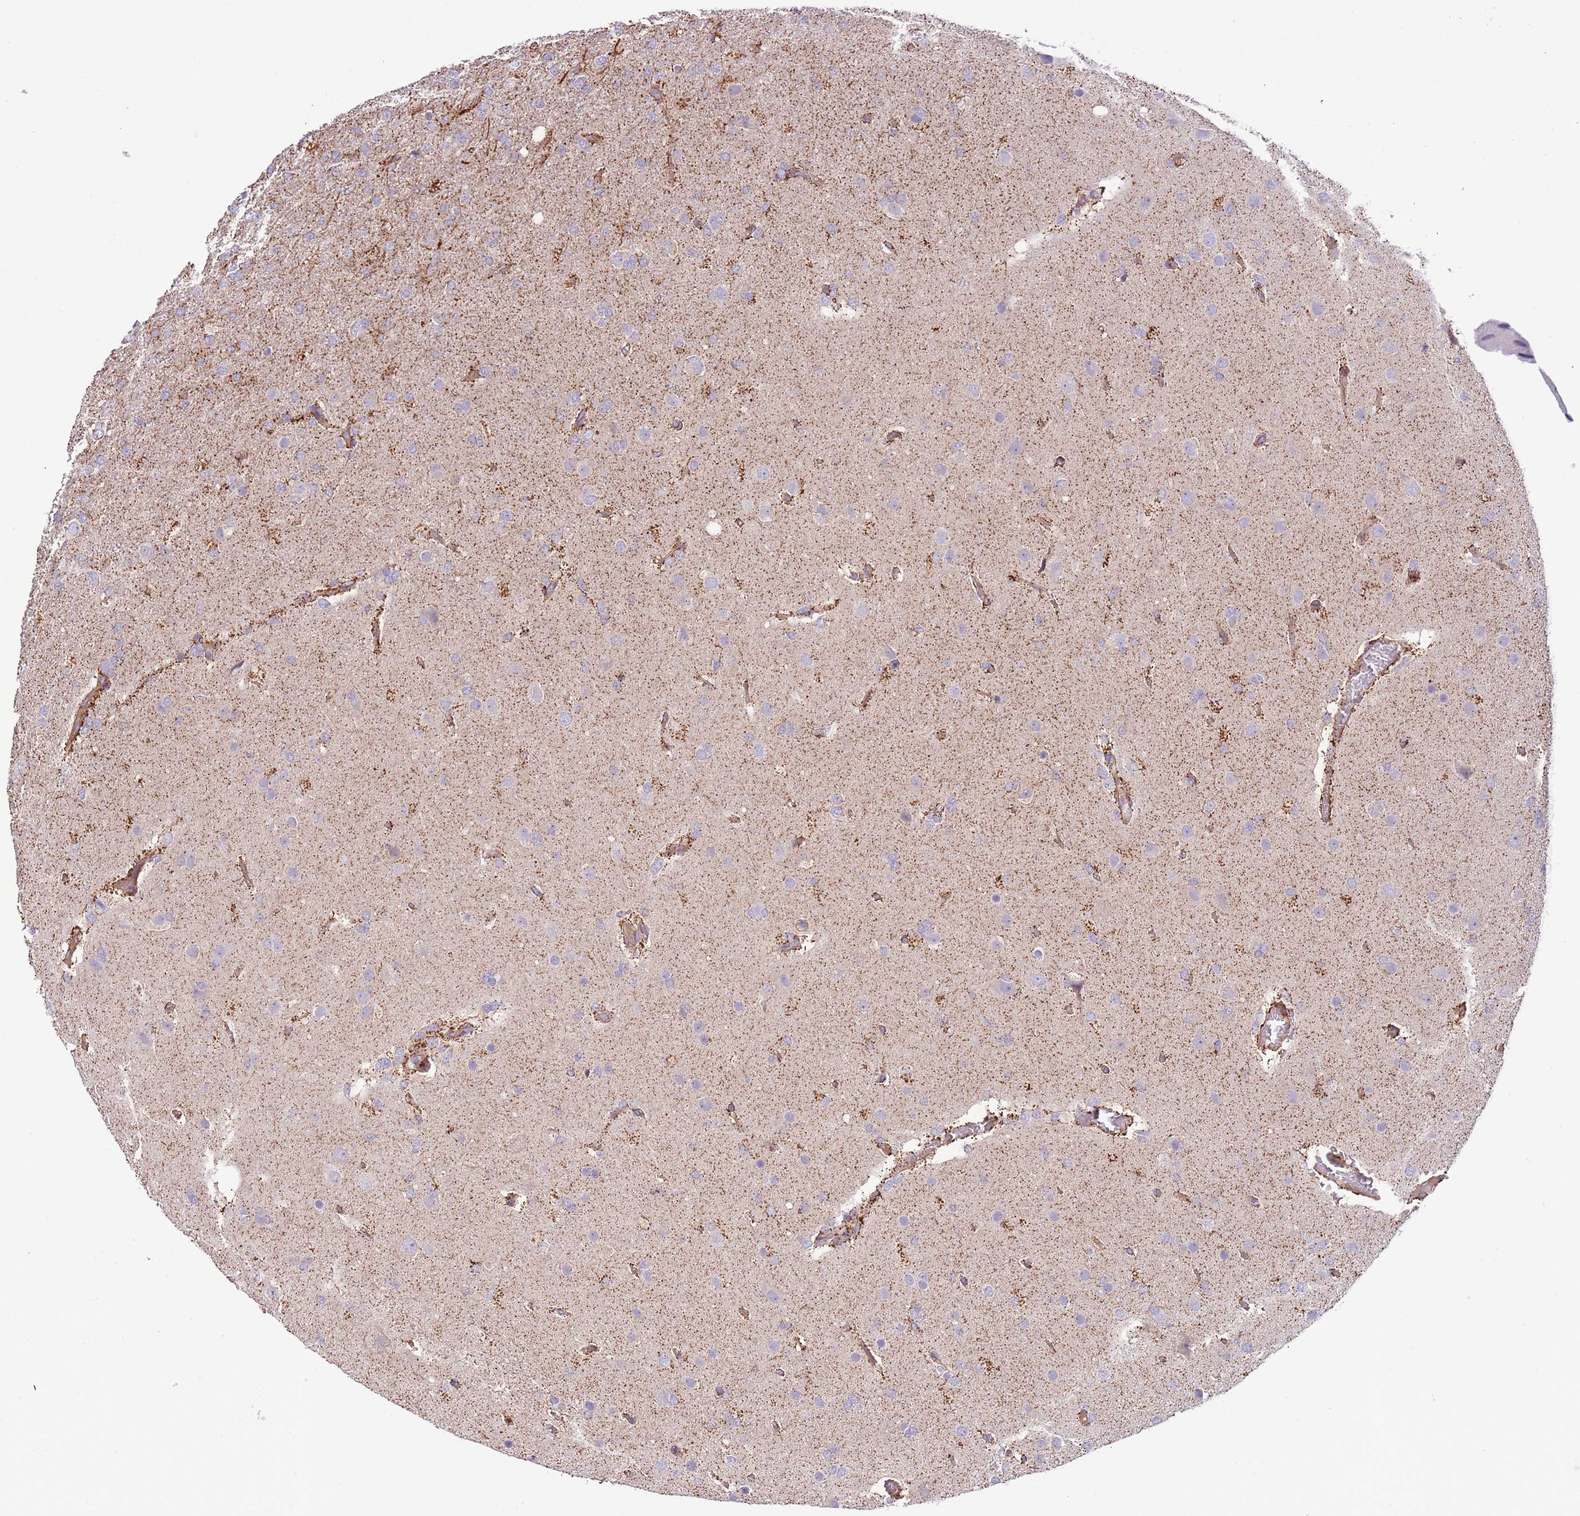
{"staining": {"intensity": "weak", "quantity": "25%-75%", "location": "cytoplasmic/membranous"}, "tissue": "glioma", "cell_type": "Tumor cells", "image_type": "cancer", "snomed": [{"axis": "morphology", "description": "Glioma, malignant, High grade"}, {"axis": "topography", "description": "Brain"}], "caption": "The image reveals immunohistochemical staining of malignant glioma (high-grade). There is weak cytoplasmic/membranous positivity is appreciated in about 25%-75% of tumor cells.", "gene": "DOCK6", "patient": {"sex": "female", "age": 74}}